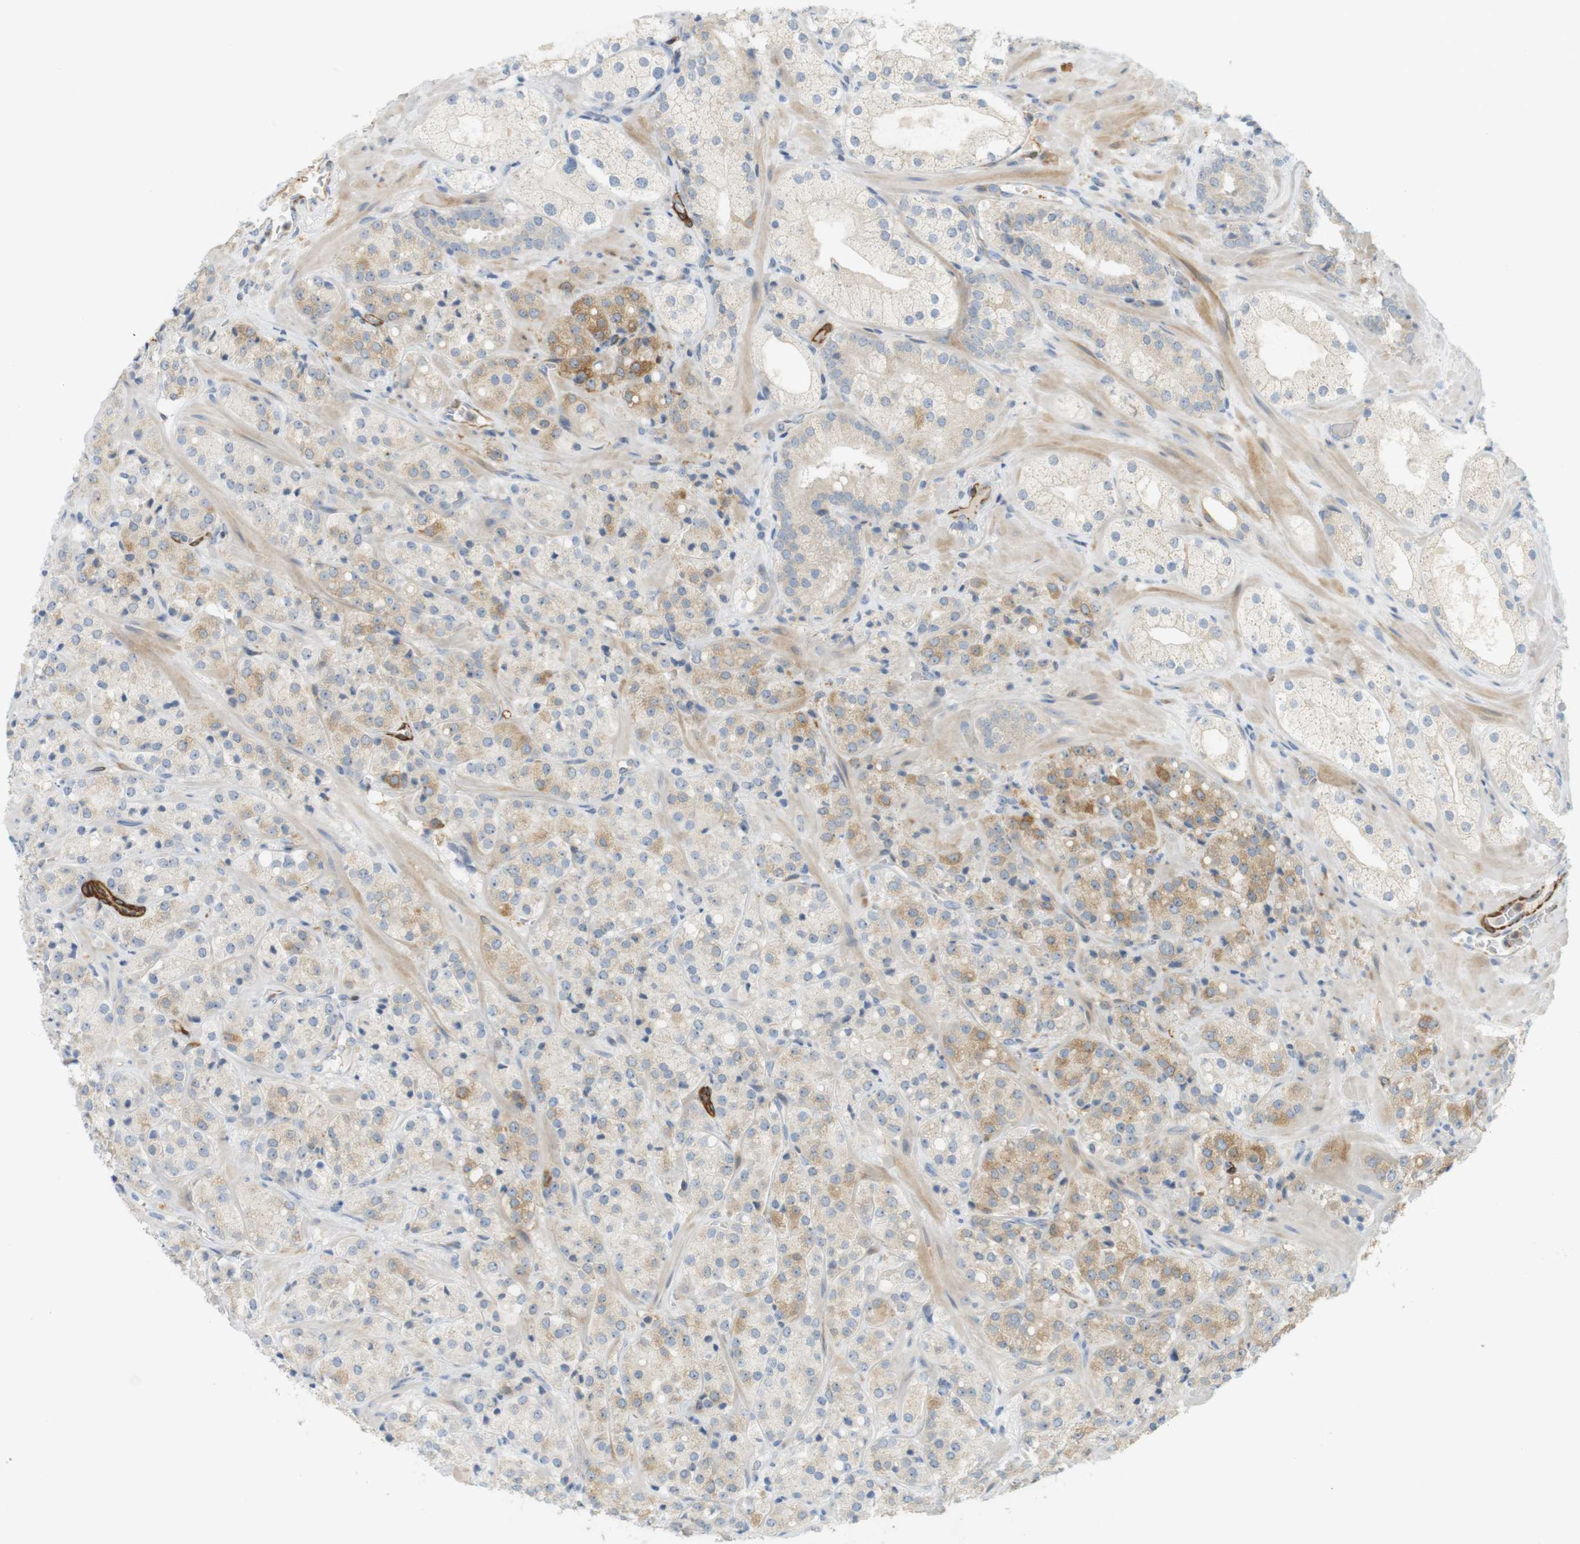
{"staining": {"intensity": "moderate", "quantity": "25%-75%", "location": "cytoplasmic/membranous"}, "tissue": "prostate cancer", "cell_type": "Tumor cells", "image_type": "cancer", "snomed": [{"axis": "morphology", "description": "Adenocarcinoma, High grade"}, {"axis": "topography", "description": "Prostate"}], "caption": "Immunohistochemical staining of prostate cancer exhibits moderate cytoplasmic/membranous protein positivity in approximately 25%-75% of tumor cells. Ihc stains the protein of interest in brown and the nuclei are stained blue.", "gene": "PDE3A", "patient": {"sex": "male", "age": 64}}